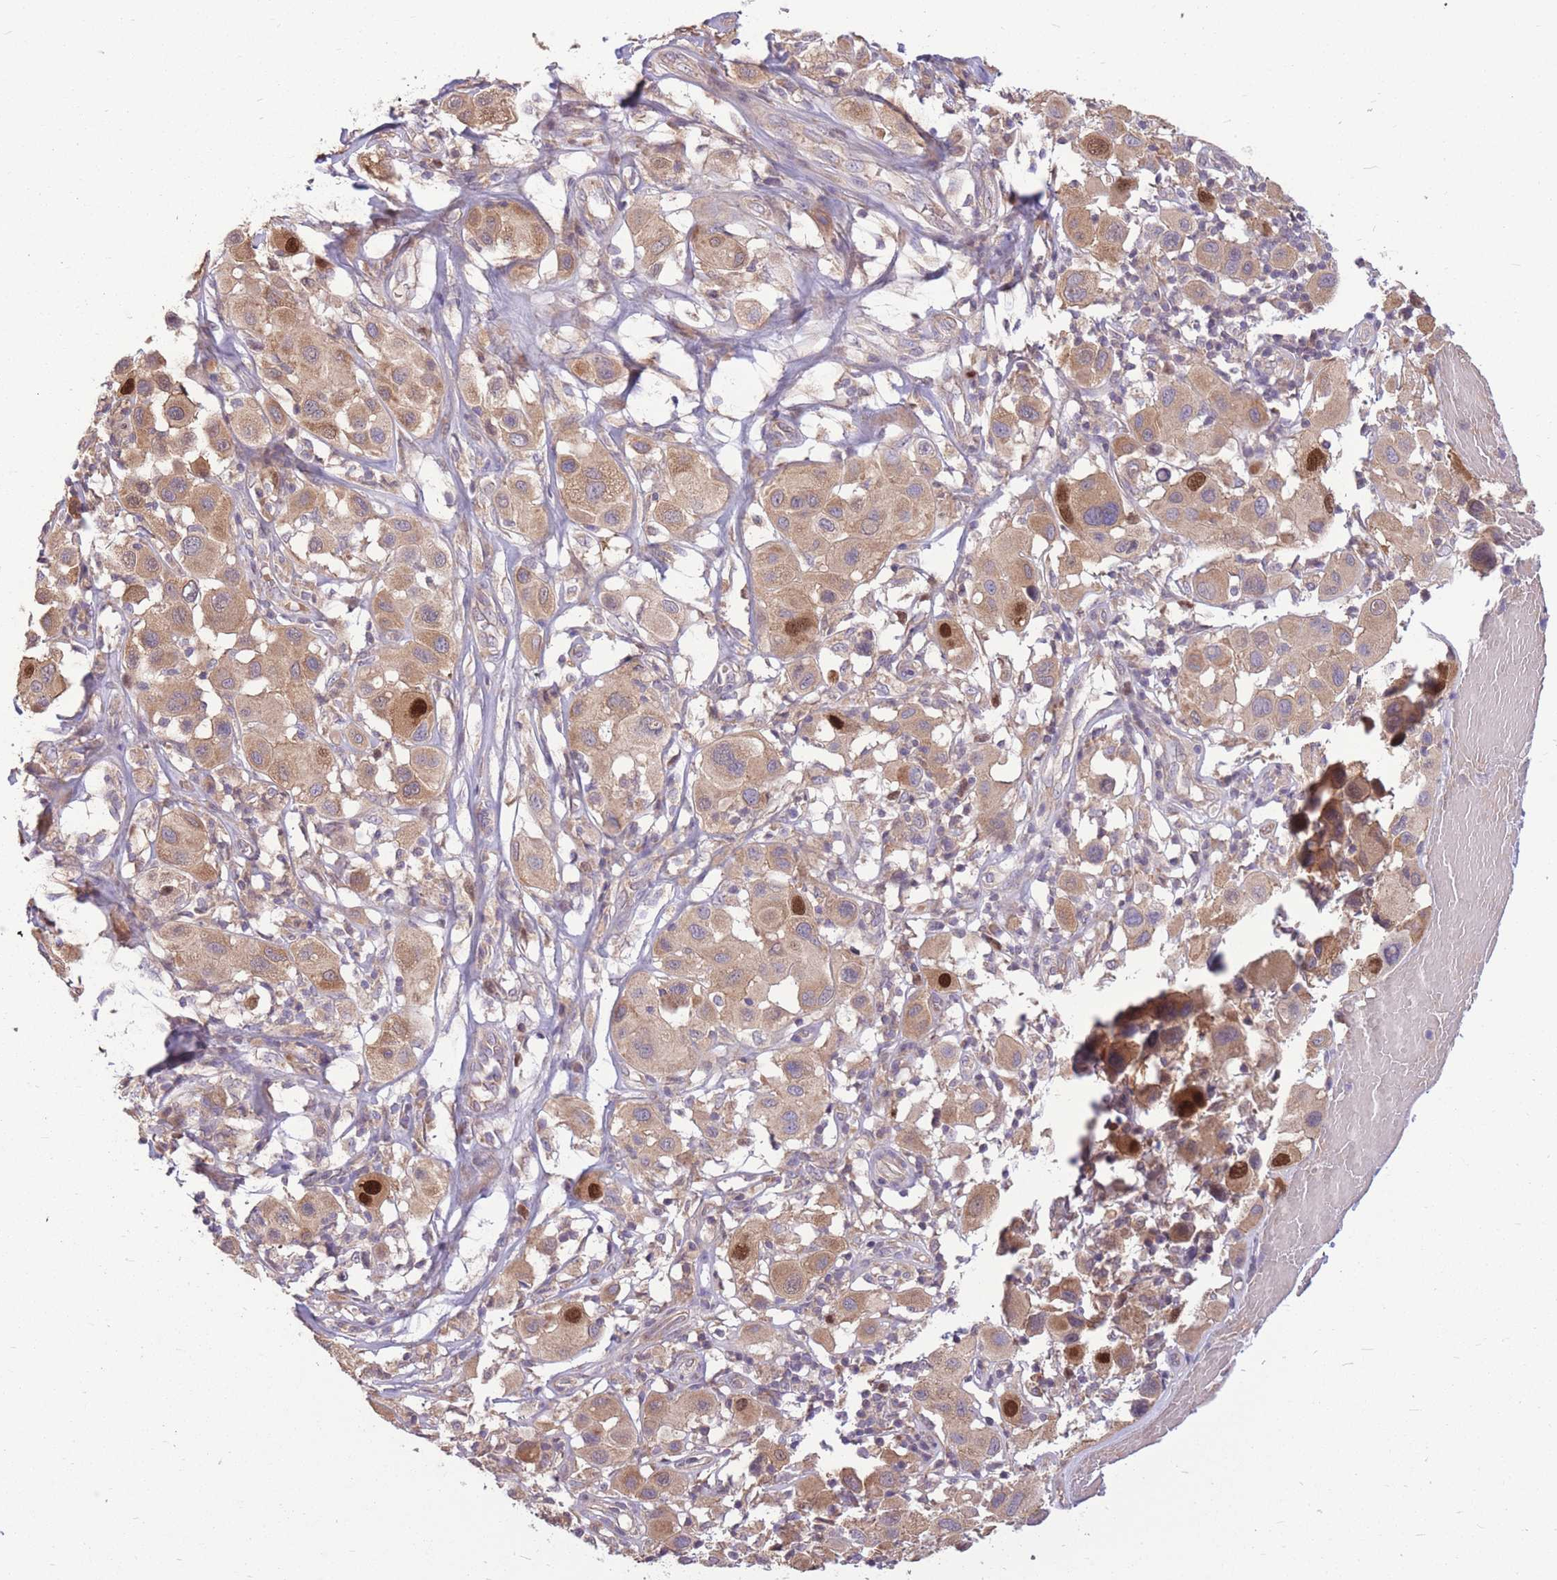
{"staining": {"intensity": "moderate", "quantity": ">75%", "location": "cytoplasmic/membranous,nuclear"}, "tissue": "melanoma", "cell_type": "Tumor cells", "image_type": "cancer", "snomed": [{"axis": "morphology", "description": "Malignant melanoma, Metastatic site"}, {"axis": "topography", "description": "Skin"}], "caption": "Human malignant melanoma (metastatic site) stained with a protein marker demonstrates moderate staining in tumor cells.", "gene": "GMNN", "patient": {"sex": "male", "age": 41}}